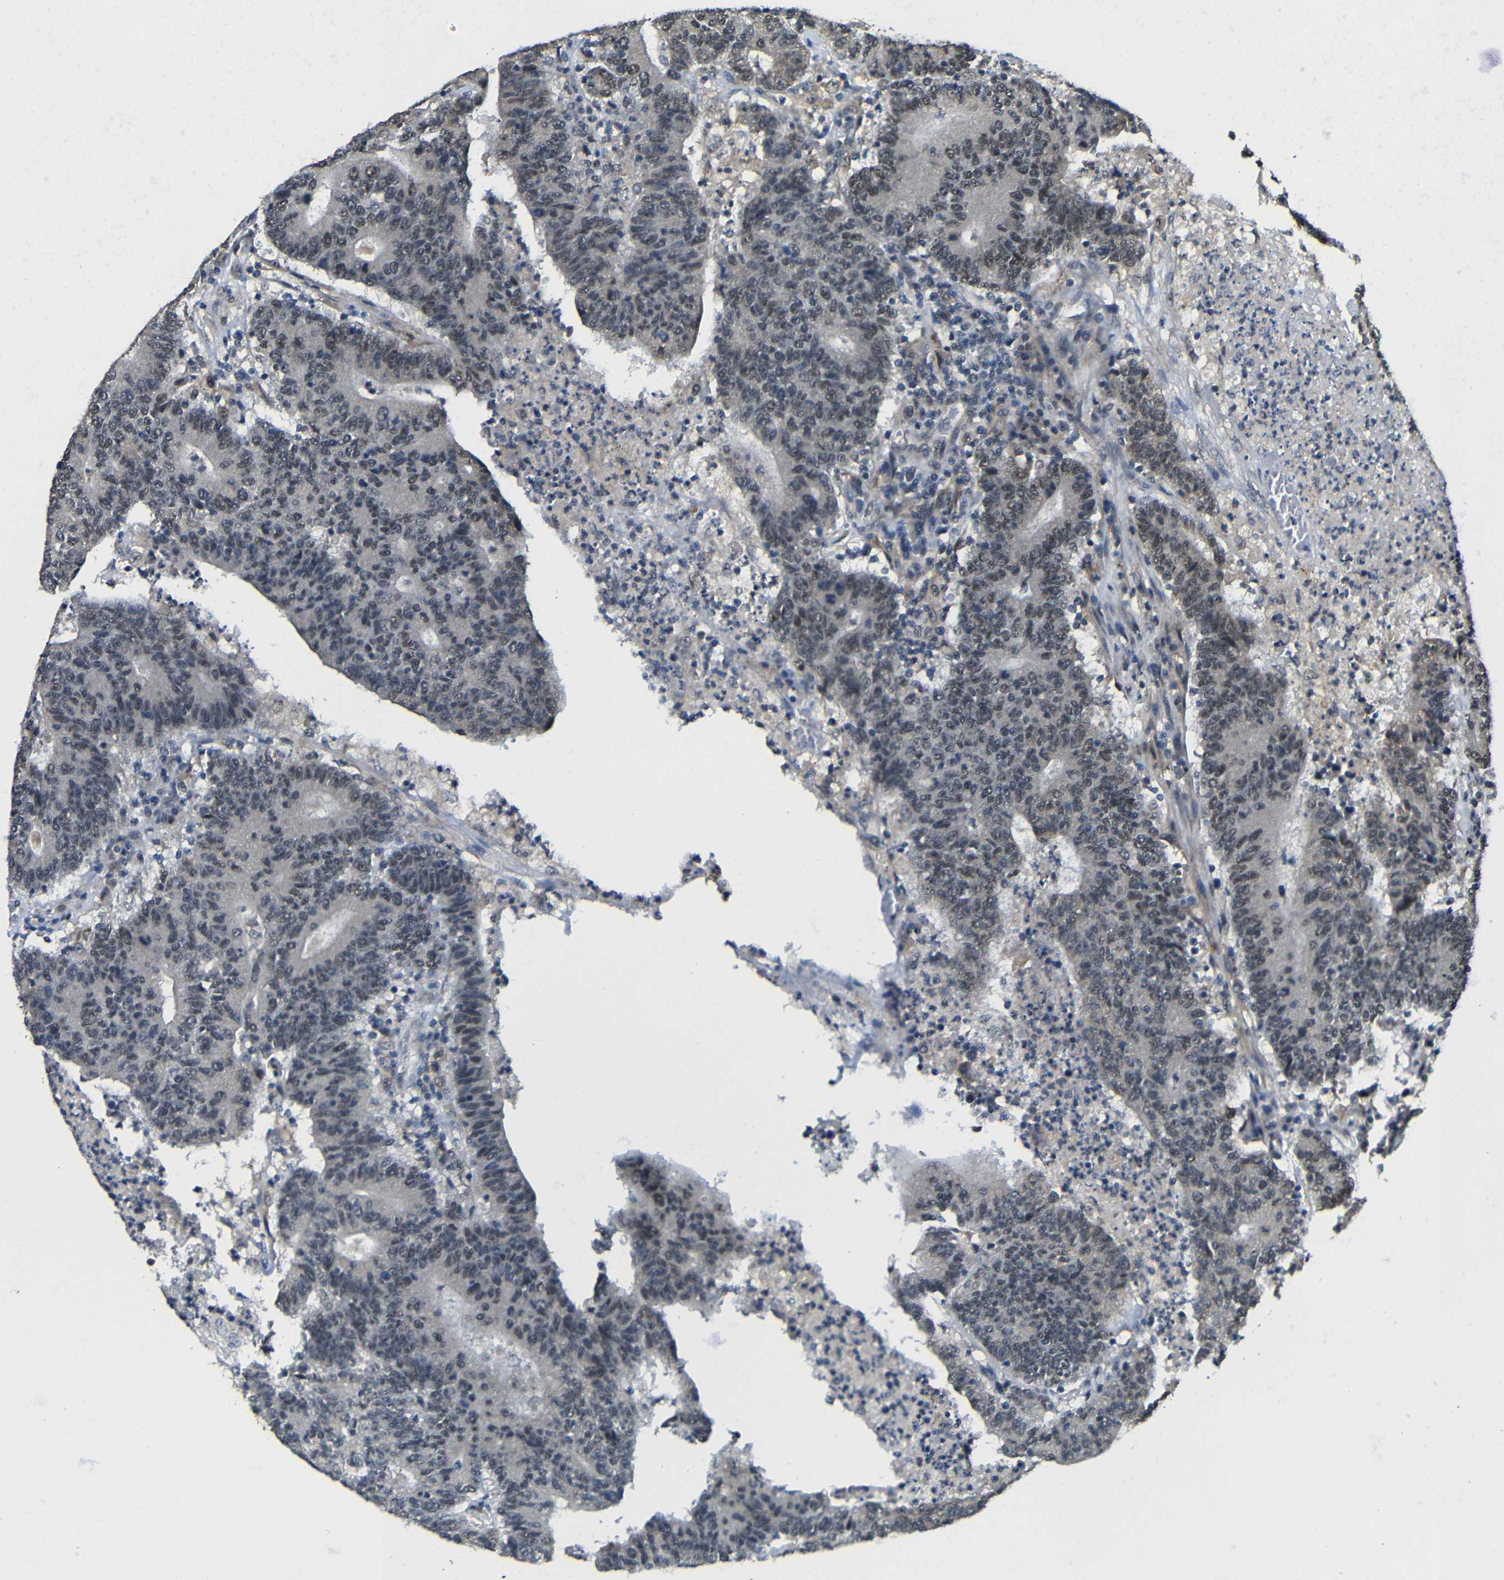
{"staining": {"intensity": "negative", "quantity": "none", "location": "none"}, "tissue": "colorectal cancer", "cell_type": "Tumor cells", "image_type": "cancer", "snomed": [{"axis": "morphology", "description": "Normal tissue, NOS"}, {"axis": "morphology", "description": "Adenocarcinoma, NOS"}, {"axis": "topography", "description": "Colon"}], "caption": "An image of human colorectal adenocarcinoma is negative for staining in tumor cells.", "gene": "FAM172A", "patient": {"sex": "female", "age": 75}}